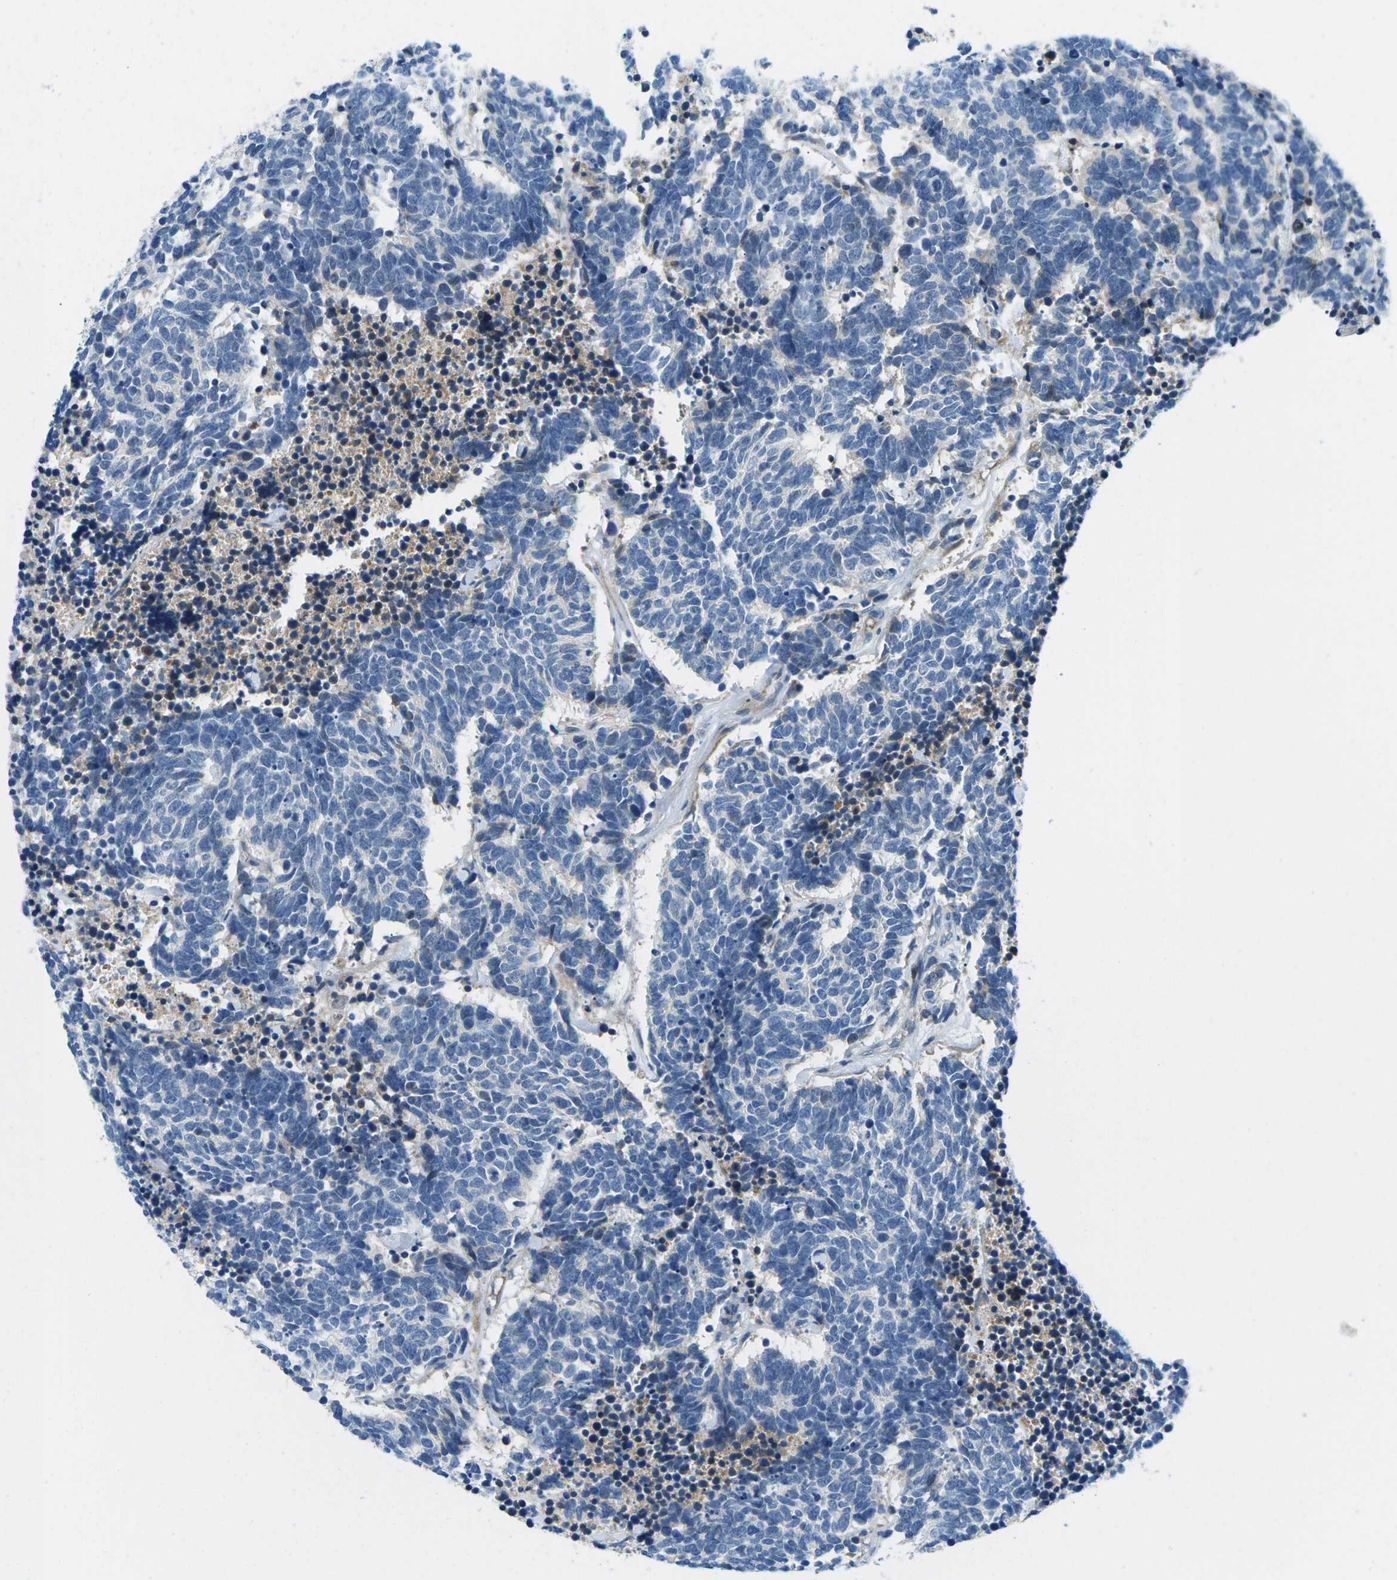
{"staining": {"intensity": "negative", "quantity": "none", "location": "none"}, "tissue": "carcinoid", "cell_type": "Tumor cells", "image_type": "cancer", "snomed": [{"axis": "morphology", "description": "Carcinoma, NOS"}, {"axis": "morphology", "description": "Carcinoid, malignant, NOS"}, {"axis": "topography", "description": "Urinary bladder"}], "caption": "Protein analysis of carcinoid exhibits no significant positivity in tumor cells.", "gene": "CFB", "patient": {"sex": "male", "age": 57}}